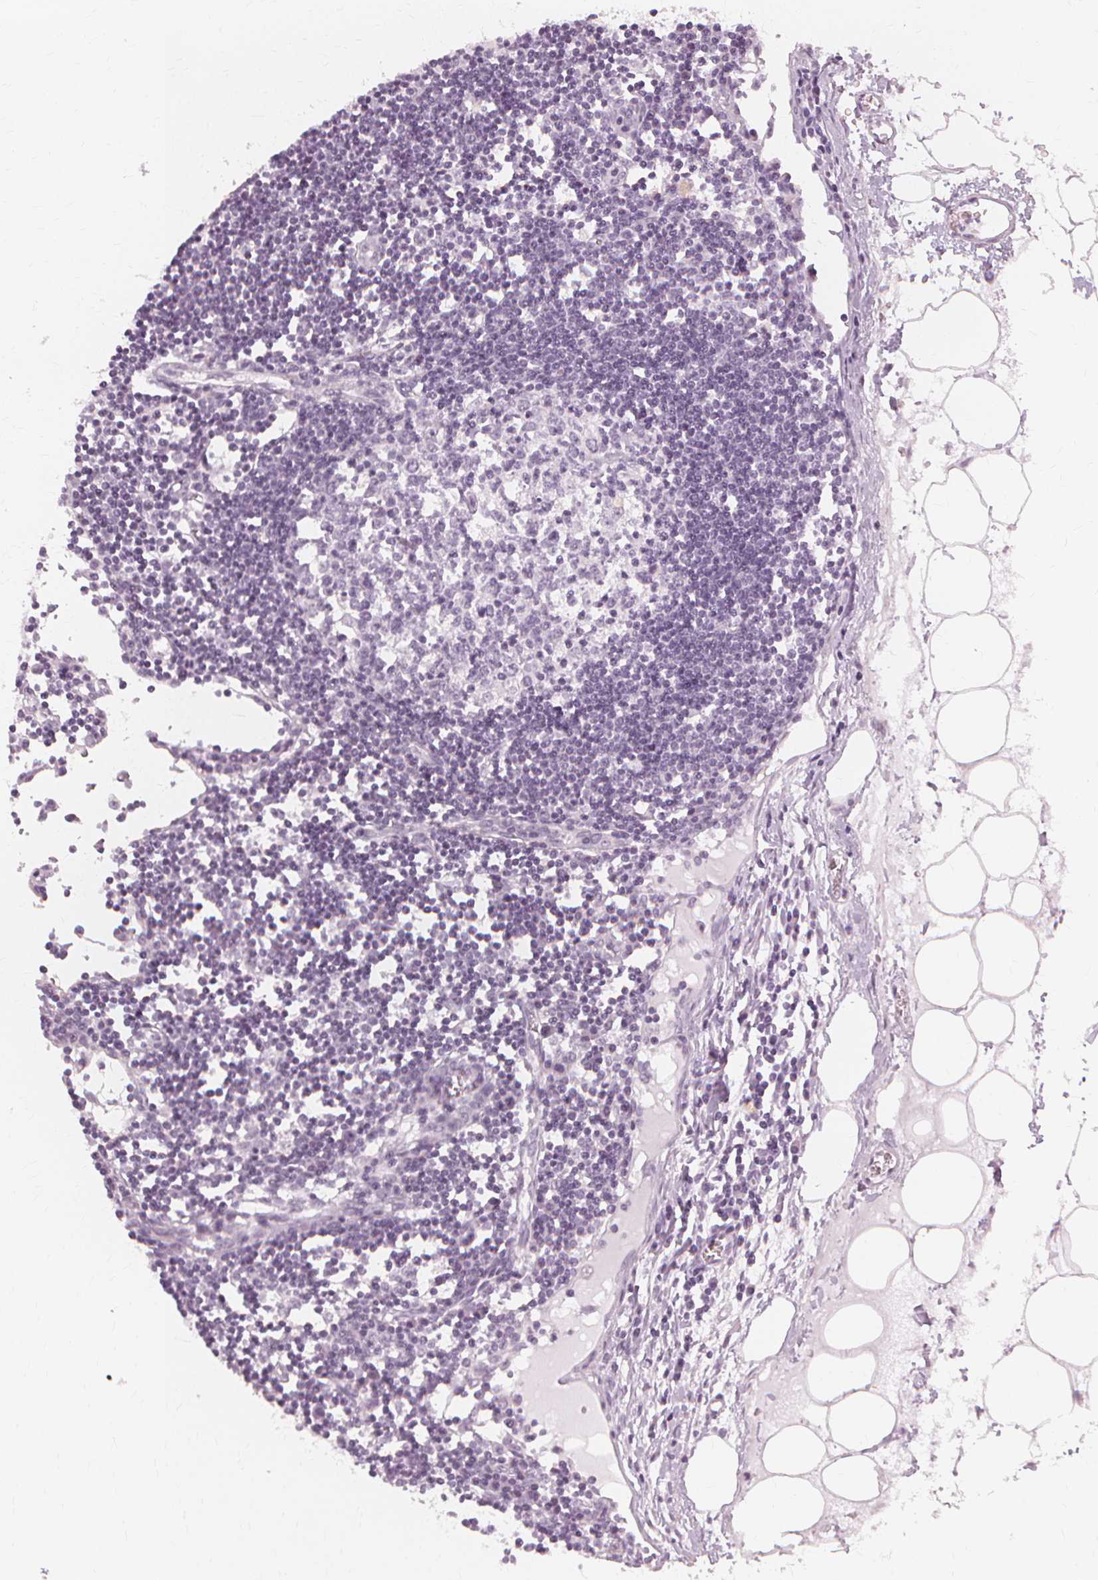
{"staining": {"intensity": "negative", "quantity": "none", "location": "none"}, "tissue": "lymph node", "cell_type": "Germinal center cells", "image_type": "normal", "snomed": [{"axis": "morphology", "description": "Normal tissue, NOS"}, {"axis": "topography", "description": "Lymph node"}], "caption": "Immunohistochemistry (IHC) micrograph of normal lymph node stained for a protein (brown), which shows no positivity in germinal center cells. (DAB (3,3'-diaminobenzidine) immunohistochemistry (IHC) visualized using brightfield microscopy, high magnification).", "gene": "NXPE1", "patient": {"sex": "female", "age": 65}}